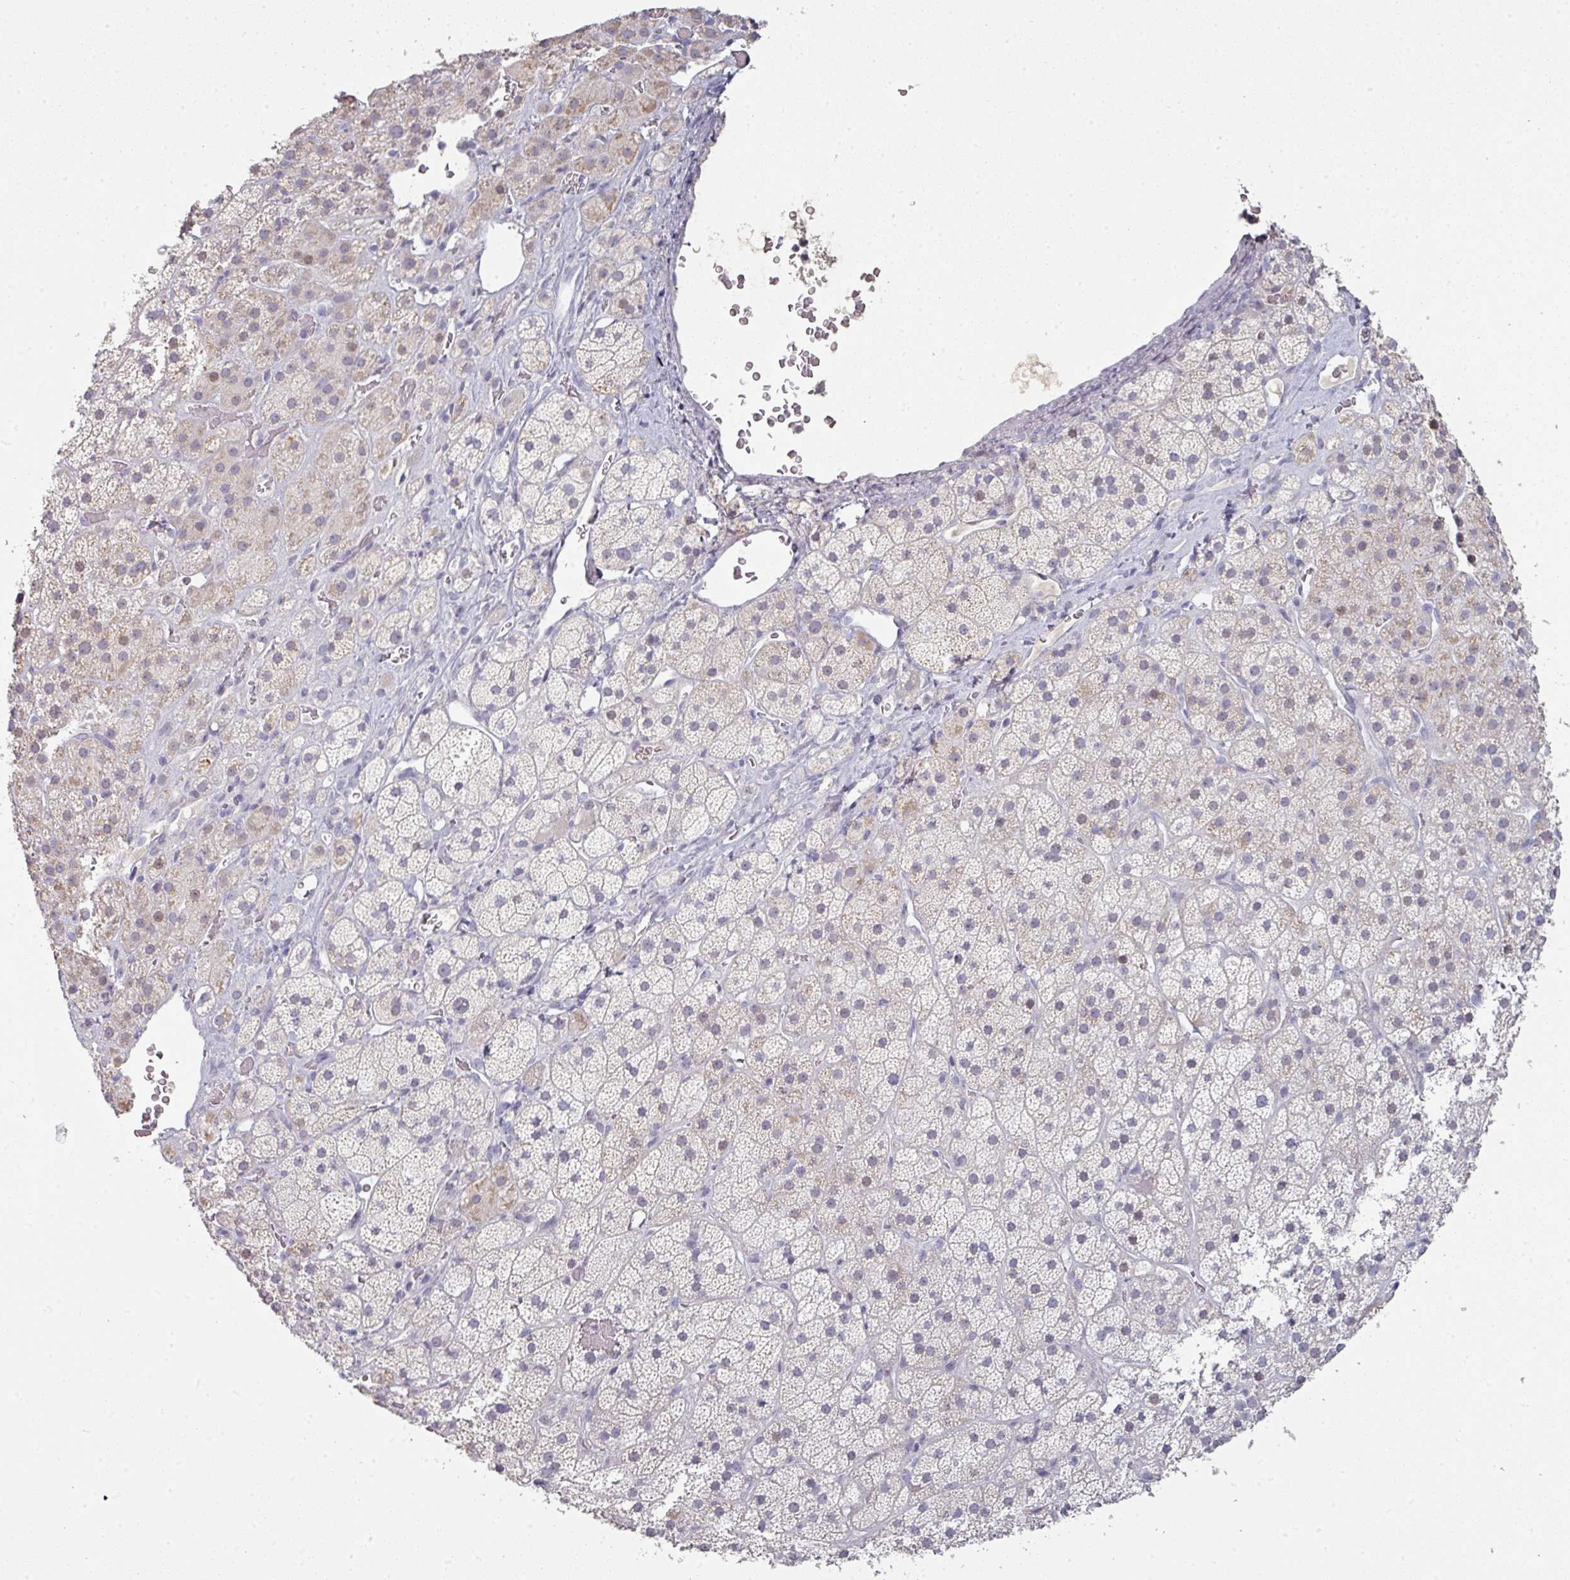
{"staining": {"intensity": "negative", "quantity": "none", "location": "none"}, "tissue": "adrenal gland", "cell_type": "Glandular cells", "image_type": "normal", "snomed": [{"axis": "morphology", "description": "Normal tissue, NOS"}, {"axis": "topography", "description": "Adrenal gland"}], "caption": "Immunohistochemical staining of unremarkable human adrenal gland demonstrates no significant staining in glandular cells. (DAB (3,3'-diaminobenzidine) immunohistochemistry (IHC), high magnification).", "gene": "GTF2H3", "patient": {"sex": "male", "age": 57}}